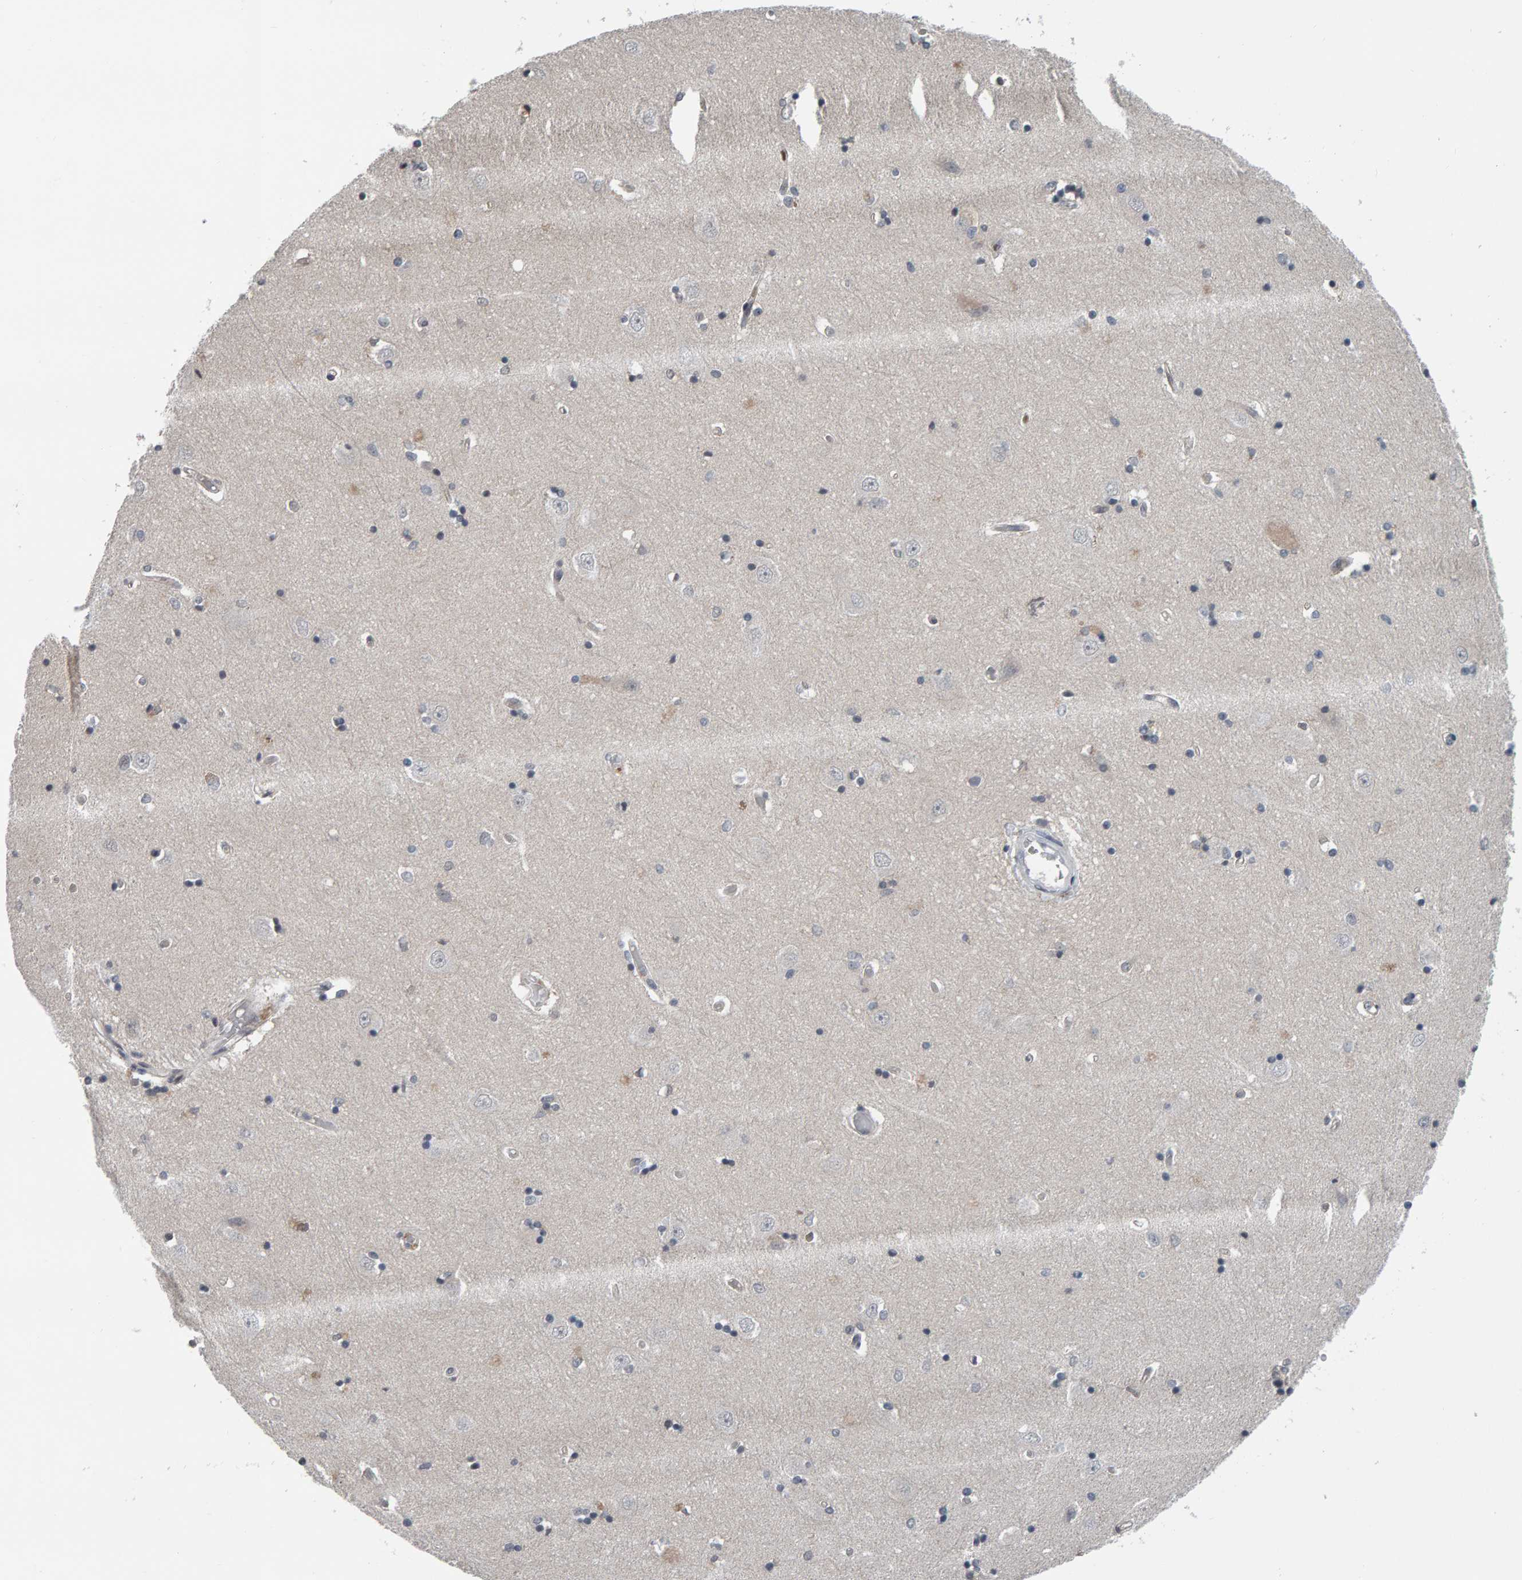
{"staining": {"intensity": "weak", "quantity": "25%-75%", "location": "nuclear"}, "tissue": "hippocampus", "cell_type": "Glial cells", "image_type": "normal", "snomed": [{"axis": "morphology", "description": "Normal tissue, NOS"}, {"axis": "topography", "description": "Hippocampus"}], "caption": "Protein staining by immunohistochemistry (IHC) displays weak nuclear expression in about 25%-75% of glial cells in benign hippocampus.", "gene": "COASY", "patient": {"sex": "male", "age": 45}}